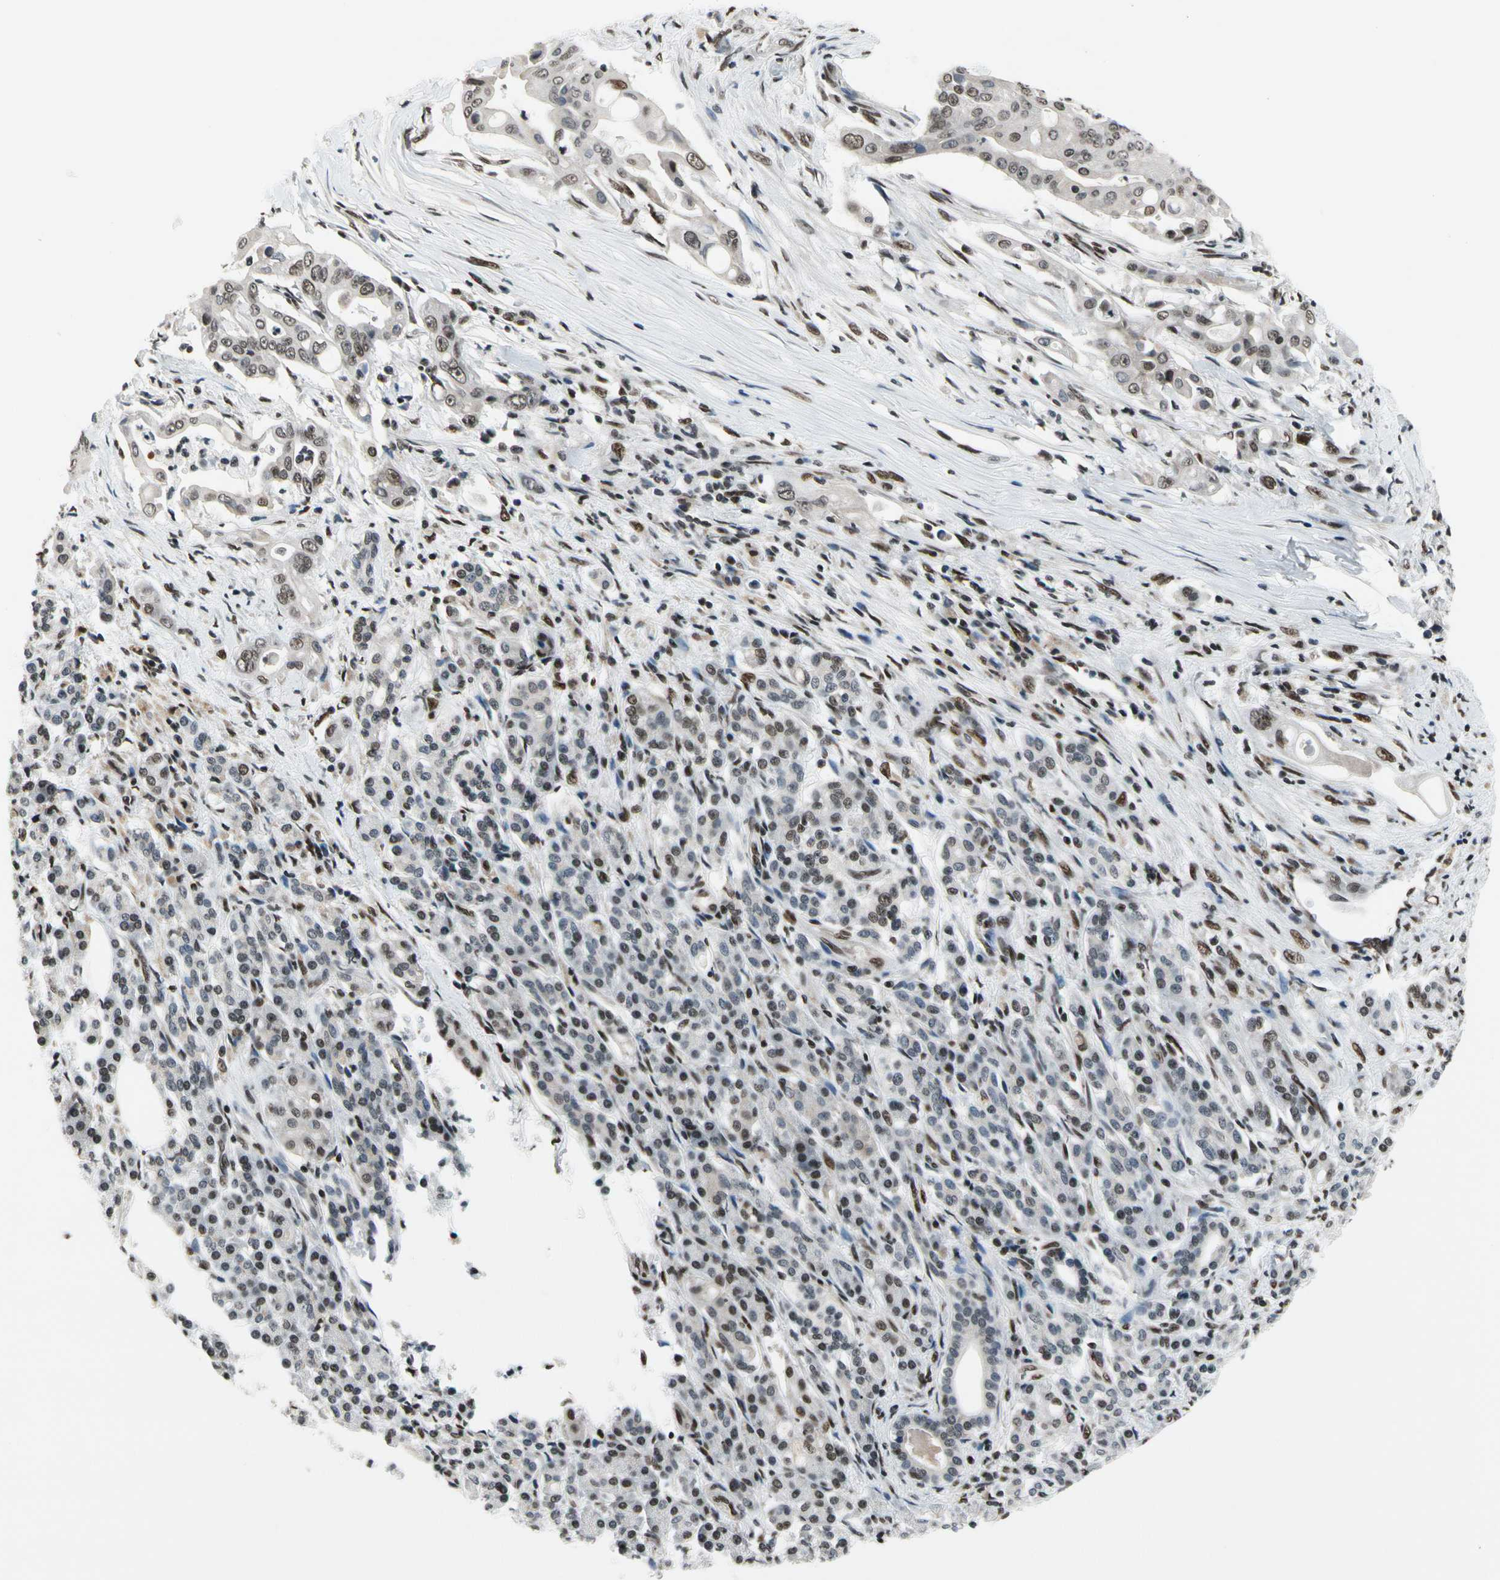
{"staining": {"intensity": "moderate", "quantity": ">75%", "location": "nuclear"}, "tissue": "pancreatic cancer", "cell_type": "Tumor cells", "image_type": "cancer", "snomed": [{"axis": "morphology", "description": "Normal tissue, NOS"}, {"axis": "topography", "description": "Pancreas"}], "caption": "Immunohistochemical staining of human pancreatic cancer exhibits medium levels of moderate nuclear protein staining in approximately >75% of tumor cells.", "gene": "RECQL", "patient": {"sex": "male", "age": 42}}